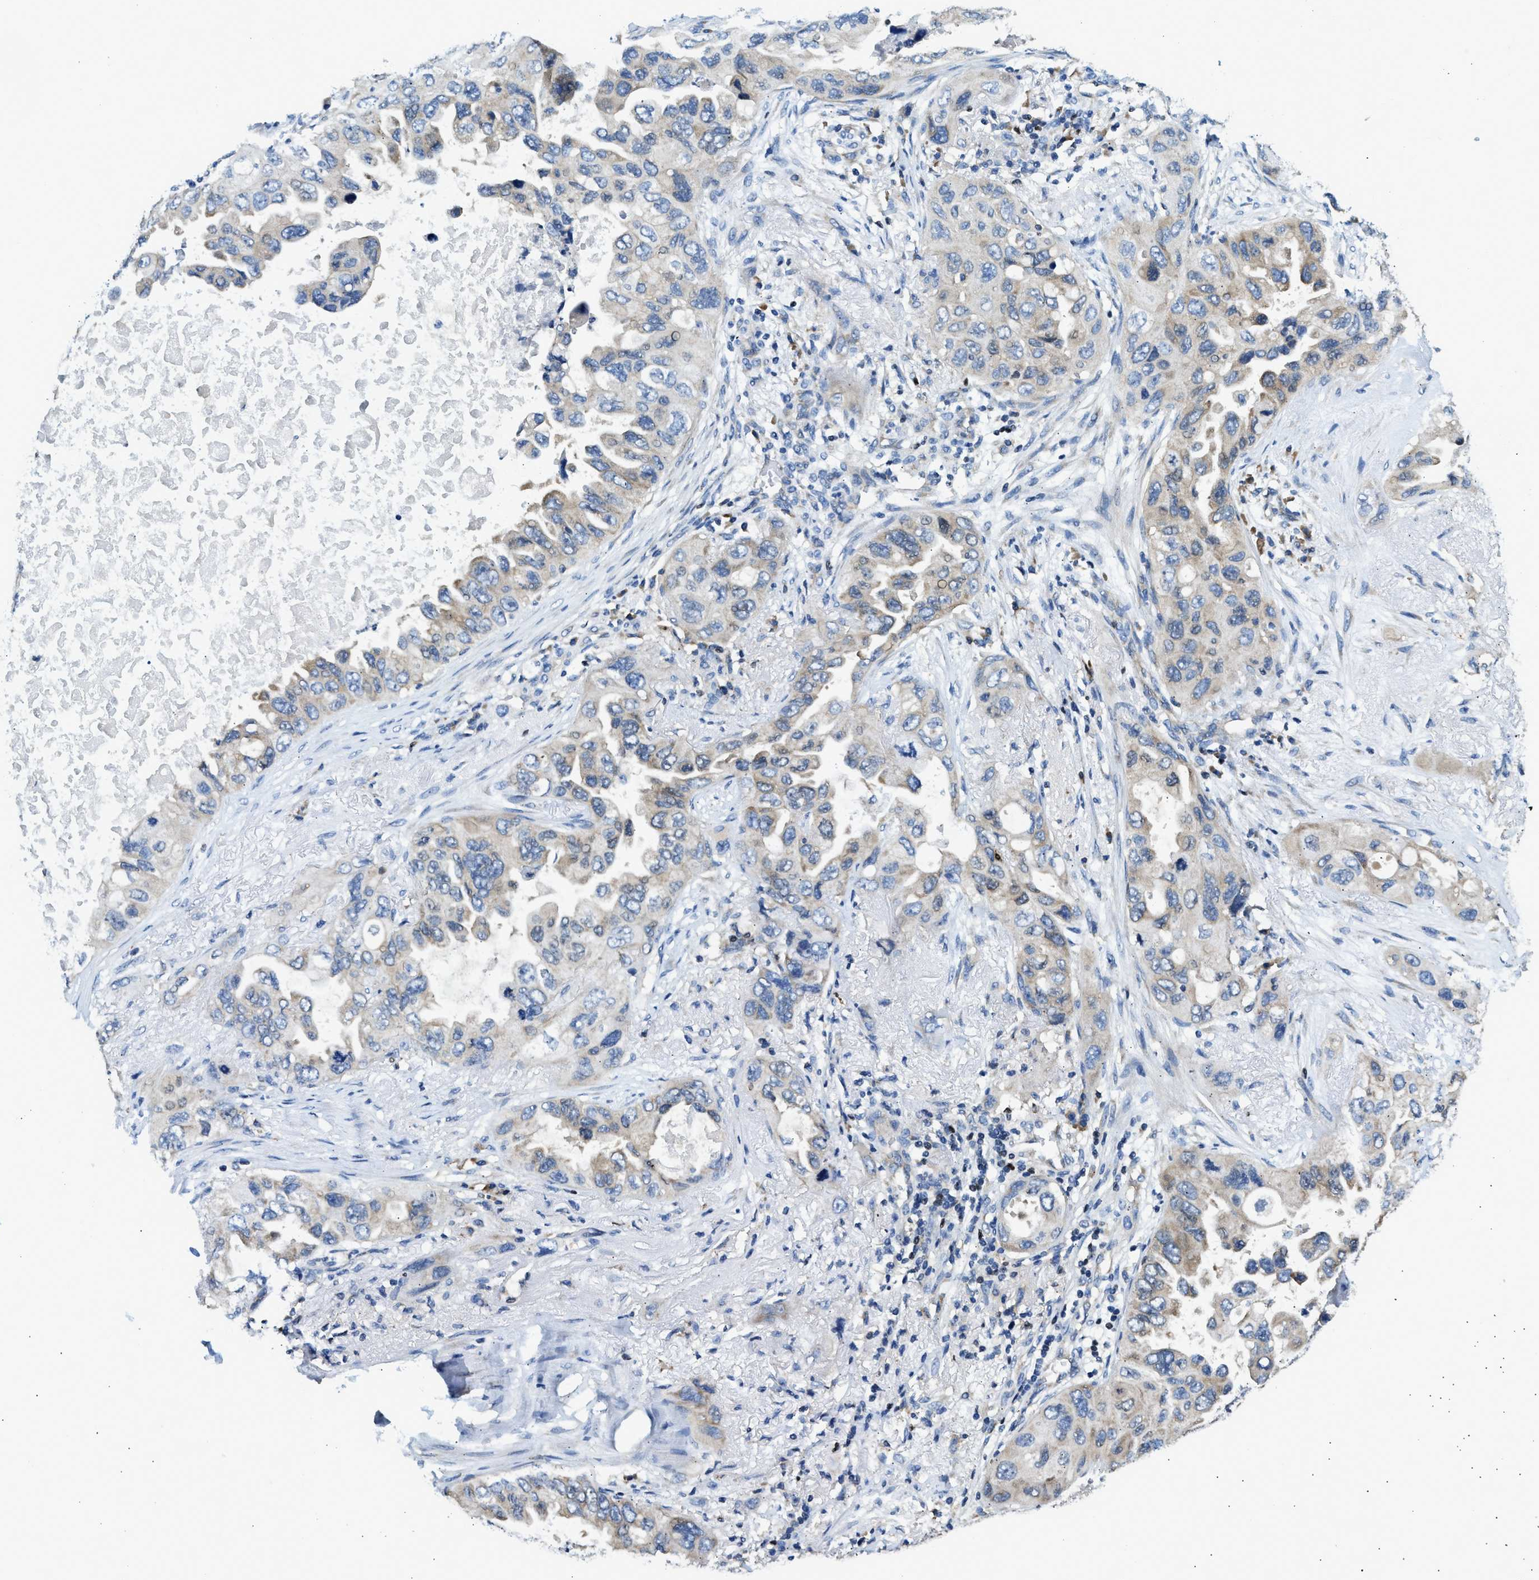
{"staining": {"intensity": "weak", "quantity": "<25%", "location": "cytoplasmic/membranous"}, "tissue": "lung cancer", "cell_type": "Tumor cells", "image_type": "cancer", "snomed": [{"axis": "morphology", "description": "Squamous cell carcinoma, NOS"}, {"axis": "topography", "description": "Lung"}], "caption": "Immunohistochemistry (IHC) micrograph of neoplastic tissue: human lung cancer (squamous cell carcinoma) stained with DAB shows no significant protein staining in tumor cells. (DAB immunohistochemistry (IHC) with hematoxylin counter stain).", "gene": "TOX", "patient": {"sex": "female", "age": 73}}